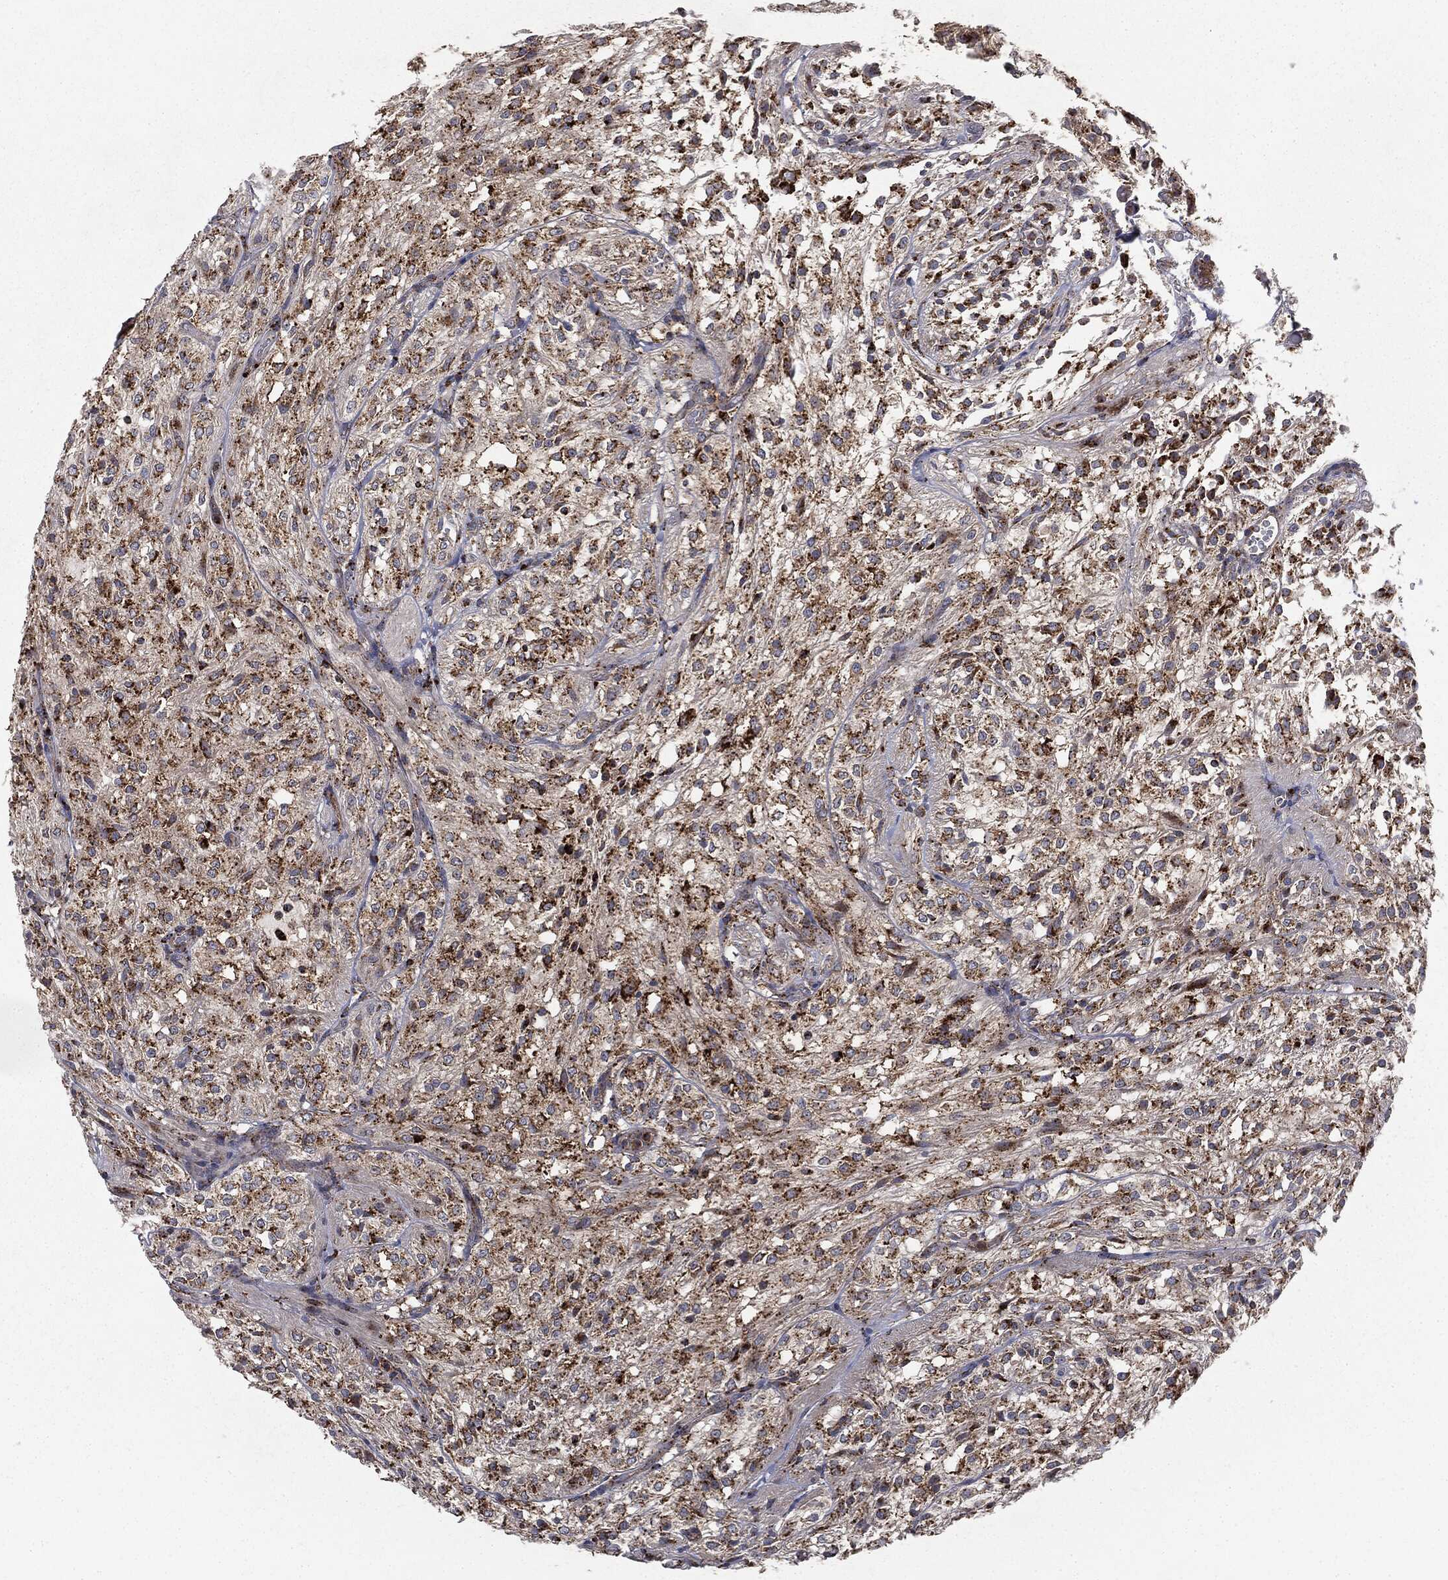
{"staining": {"intensity": "strong", "quantity": ">75%", "location": "cytoplasmic/membranous"}, "tissue": "glioma", "cell_type": "Tumor cells", "image_type": "cancer", "snomed": [{"axis": "morphology", "description": "Glioma, malignant, Low grade"}, {"axis": "topography", "description": "Brain"}], "caption": "The micrograph exhibits a brown stain indicating the presence of a protein in the cytoplasmic/membranous of tumor cells in low-grade glioma (malignant).", "gene": "CTSA", "patient": {"sex": "male", "age": 3}}